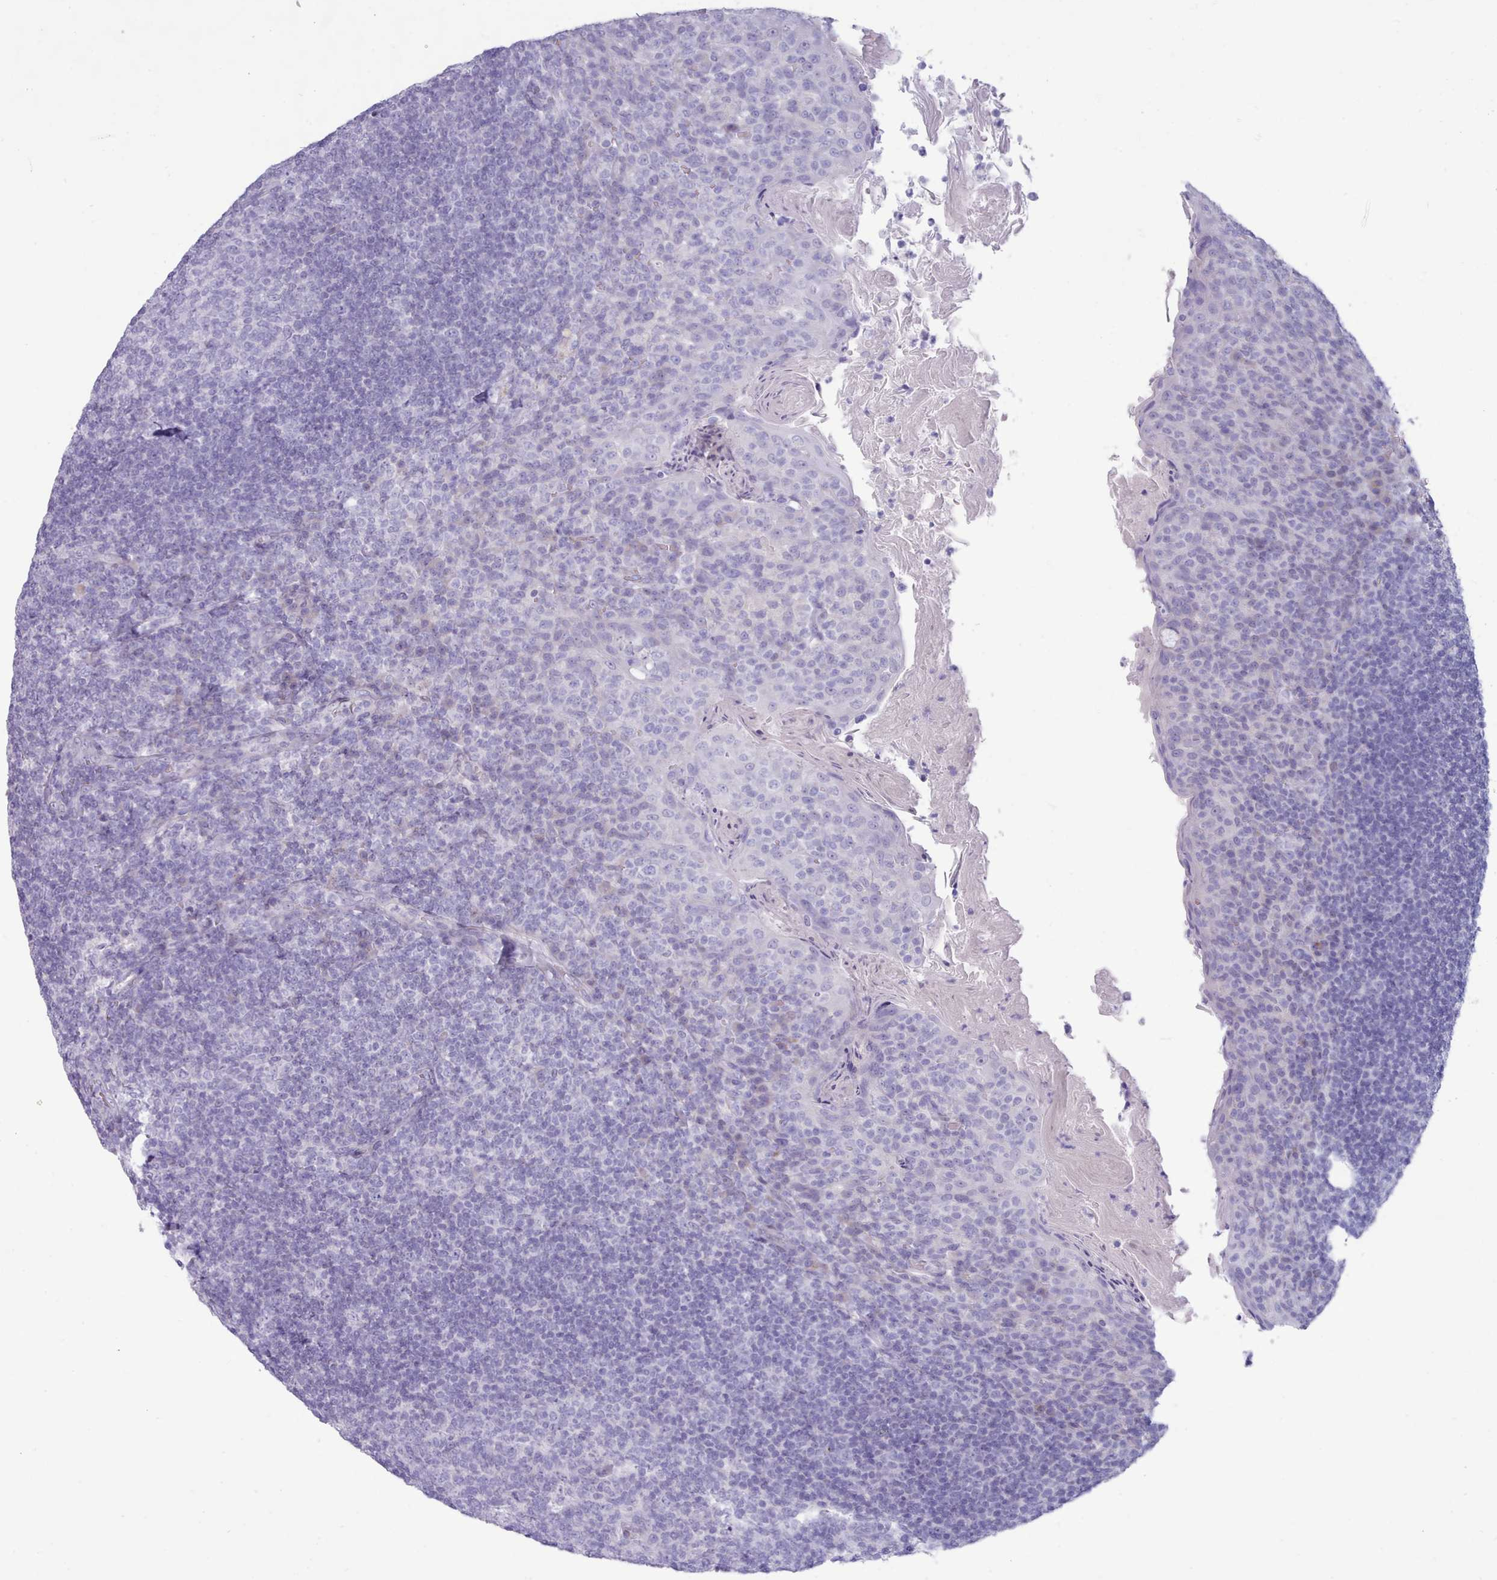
{"staining": {"intensity": "negative", "quantity": "none", "location": "none"}, "tissue": "tonsil", "cell_type": "Germinal center cells", "image_type": "normal", "snomed": [{"axis": "morphology", "description": "Normal tissue, NOS"}, {"axis": "topography", "description": "Tonsil"}], "caption": "There is no significant staining in germinal center cells of tonsil. (Immunohistochemistry (ihc), brightfield microscopy, high magnification).", "gene": "TMEM253", "patient": {"sex": "female", "age": 10}}